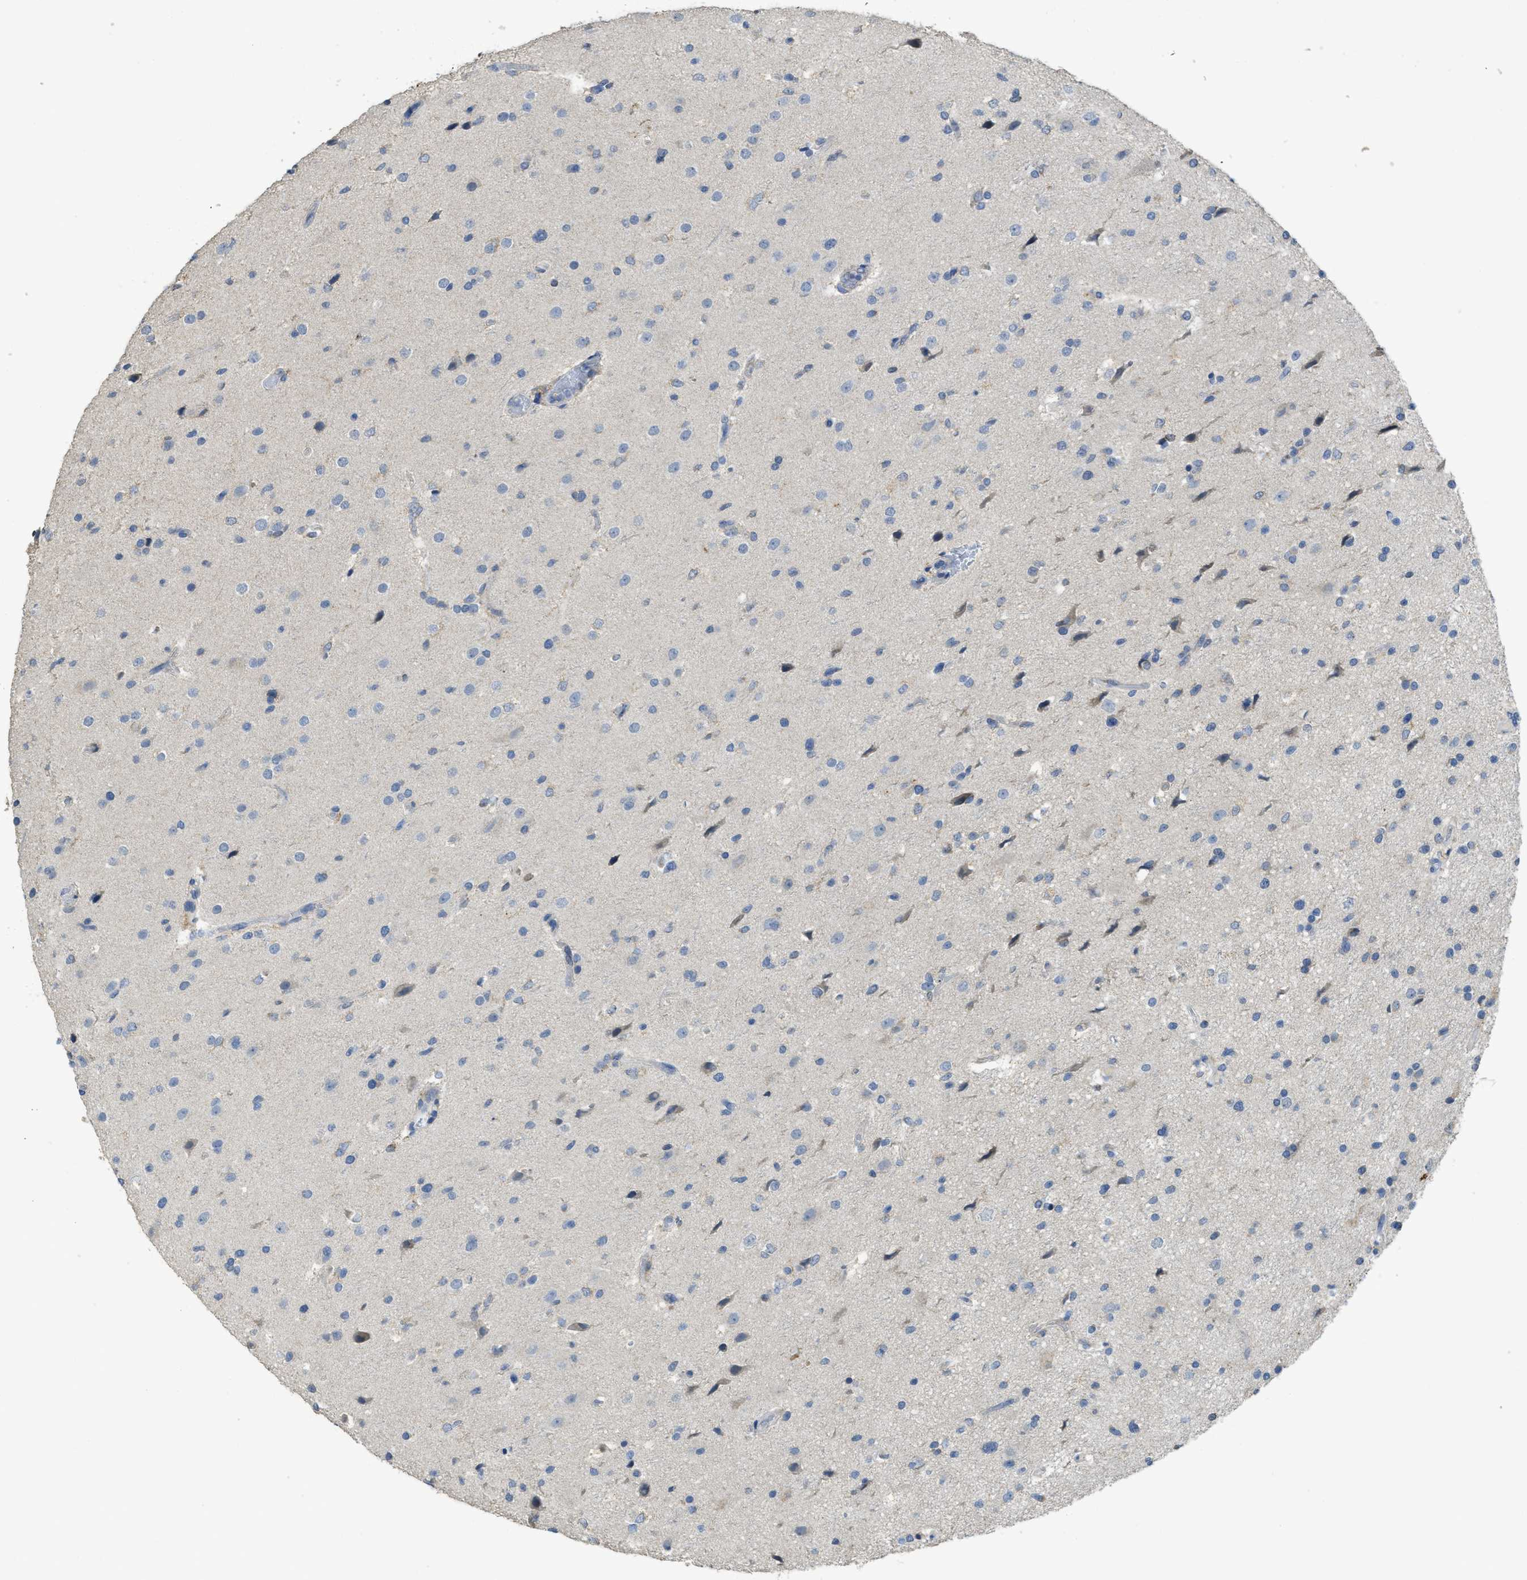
{"staining": {"intensity": "negative", "quantity": "none", "location": "none"}, "tissue": "glioma", "cell_type": "Tumor cells", "image_type": "cancer", "snomed": [{"axis": "morphology", "description": "Glioma, malignant, High grade"}, {"axis": "topography", "description": "Brain"}], "caption": "This micrograph is of malignant high-grade glioma stained with immunohistochemistry to label a protein in brown with the nuclei are counter-stained blue. There is no expression in tumor cells.", "gene": "SFXN2", "patient": {"sex": "male", "age": 33}}